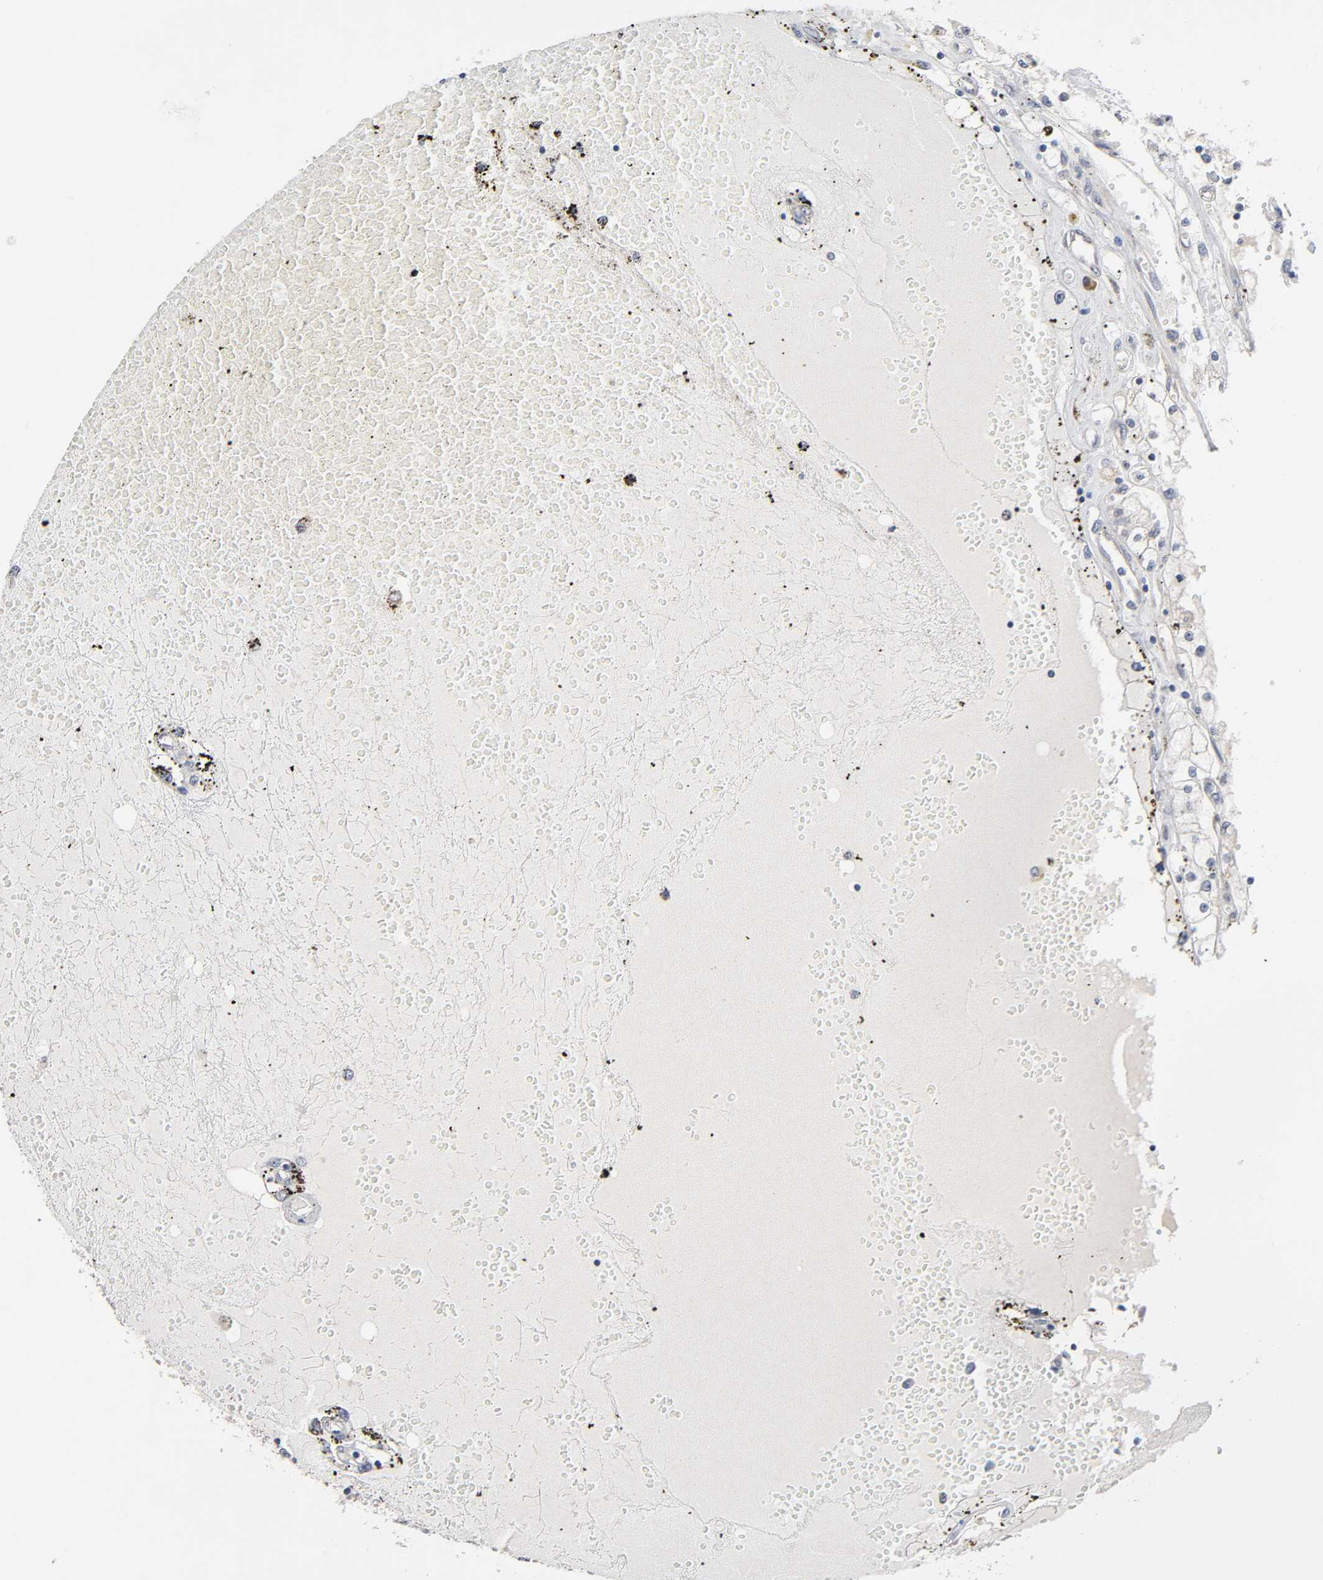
{"staining": {"intensity": "negative", "quantity": "none", "location": "none"}, "tissue": "renal cancer", "cell_type": "Tumor cells", "image_type": "cancer", "snomed": [{"axis": "morphology", "description": "Adenocarcinoma, NOS"}, {"axis": "topography", "description": "Kidney"}], "caption": "Tumor cells show no significant positivity in renal adenocarcinoma.", "gene": "HDLBP", "patient": {"sex": "male", "age": 56}}